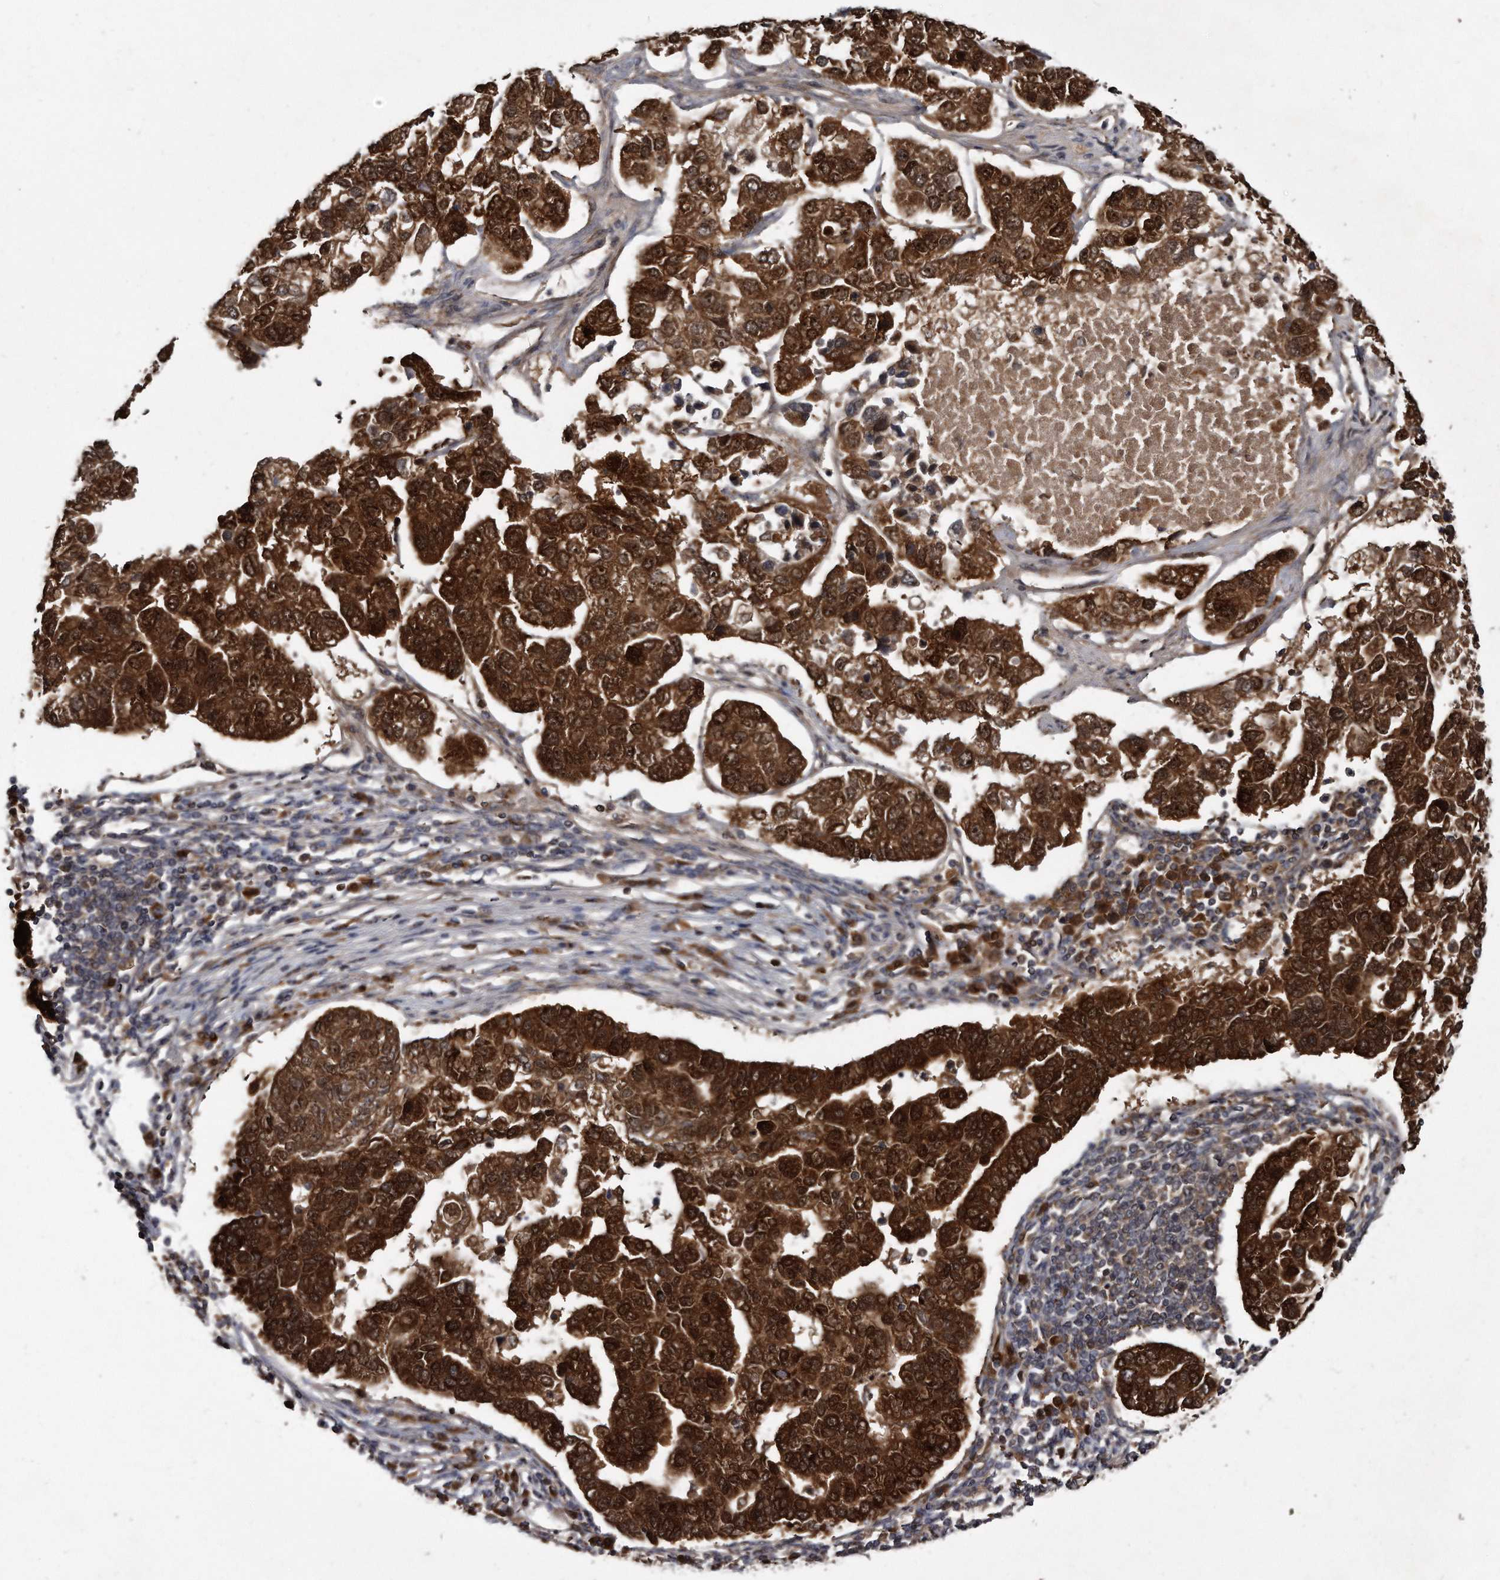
{"staining": {"intensity": "strong", "quantity": ">75%", "location": "cytoplasmic/membranous,nuclear"}, "tissue": "pancreatic cancer", "cell_type": "Tumor cells", "image_type": "cancer", "snomed": [{"axis": "morphology", "description": "Adenocarcinoma, NOS"}, {"axis": "topography", "description": "Pancreas"}], "caption": "IHC histopathology image of neoplastic tissue: pancreatic cancer stained using immunohistochemistry demonstrates high levels of strong protein expression localized specifically in the cytoplasmic/membranous and nuclear of tumor cells, appearing as a cytoplasmic/membranous and nuclear brown color.", "gene": "FAM136A", "patient": {"sex": "female", "age": 61}}